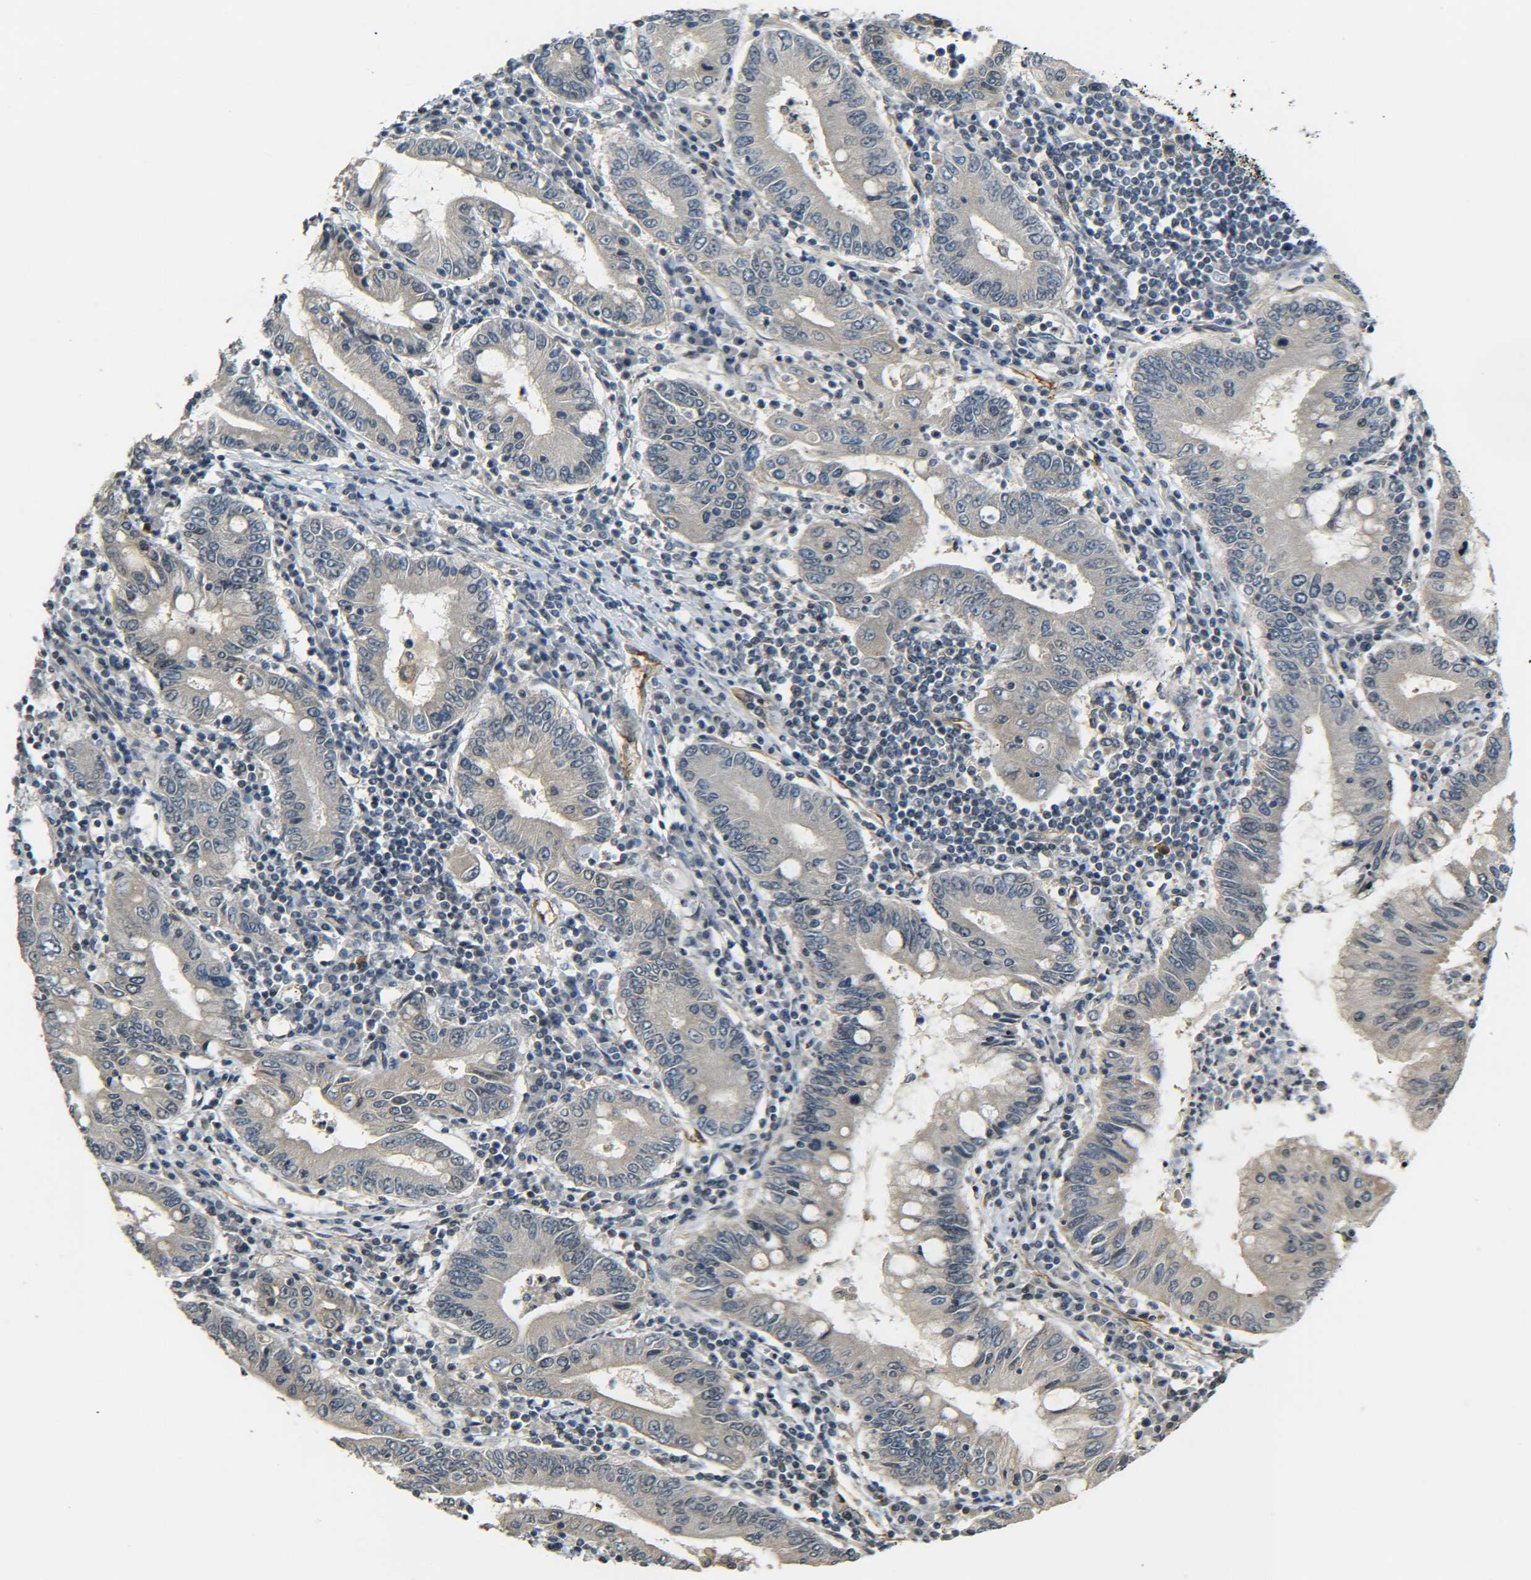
{"staining": {"intensity": "weak", "quantity": "25%-75%", "location": "cytoplasmic/membranous"}, "tissue": "stomach cancer", "cell_type": "Tumor cells", "image_type": "cancer", "snomed": [{"axis": "morphology", "description": "Normal tissue, NOS"}, {"axis": "morphology", "description": "Adenocarcinoma, NOS"}, {"axis": "topography", "description": "Esophagus"}, {"axis": "topography", "description": "Stomach, upper"}, {"axis": "topography", "description": "Peripheral nerve tissue"}], "caption": "Stomach cancer (adenocarcinoma) tissue shows weak cytoplasmic/membranous positivity in approximately 25%-75% of tumor cells, visualized by immunohistochemistry.", "gene": "DAB2", "patient": {"sex": "male", "age": 62}}